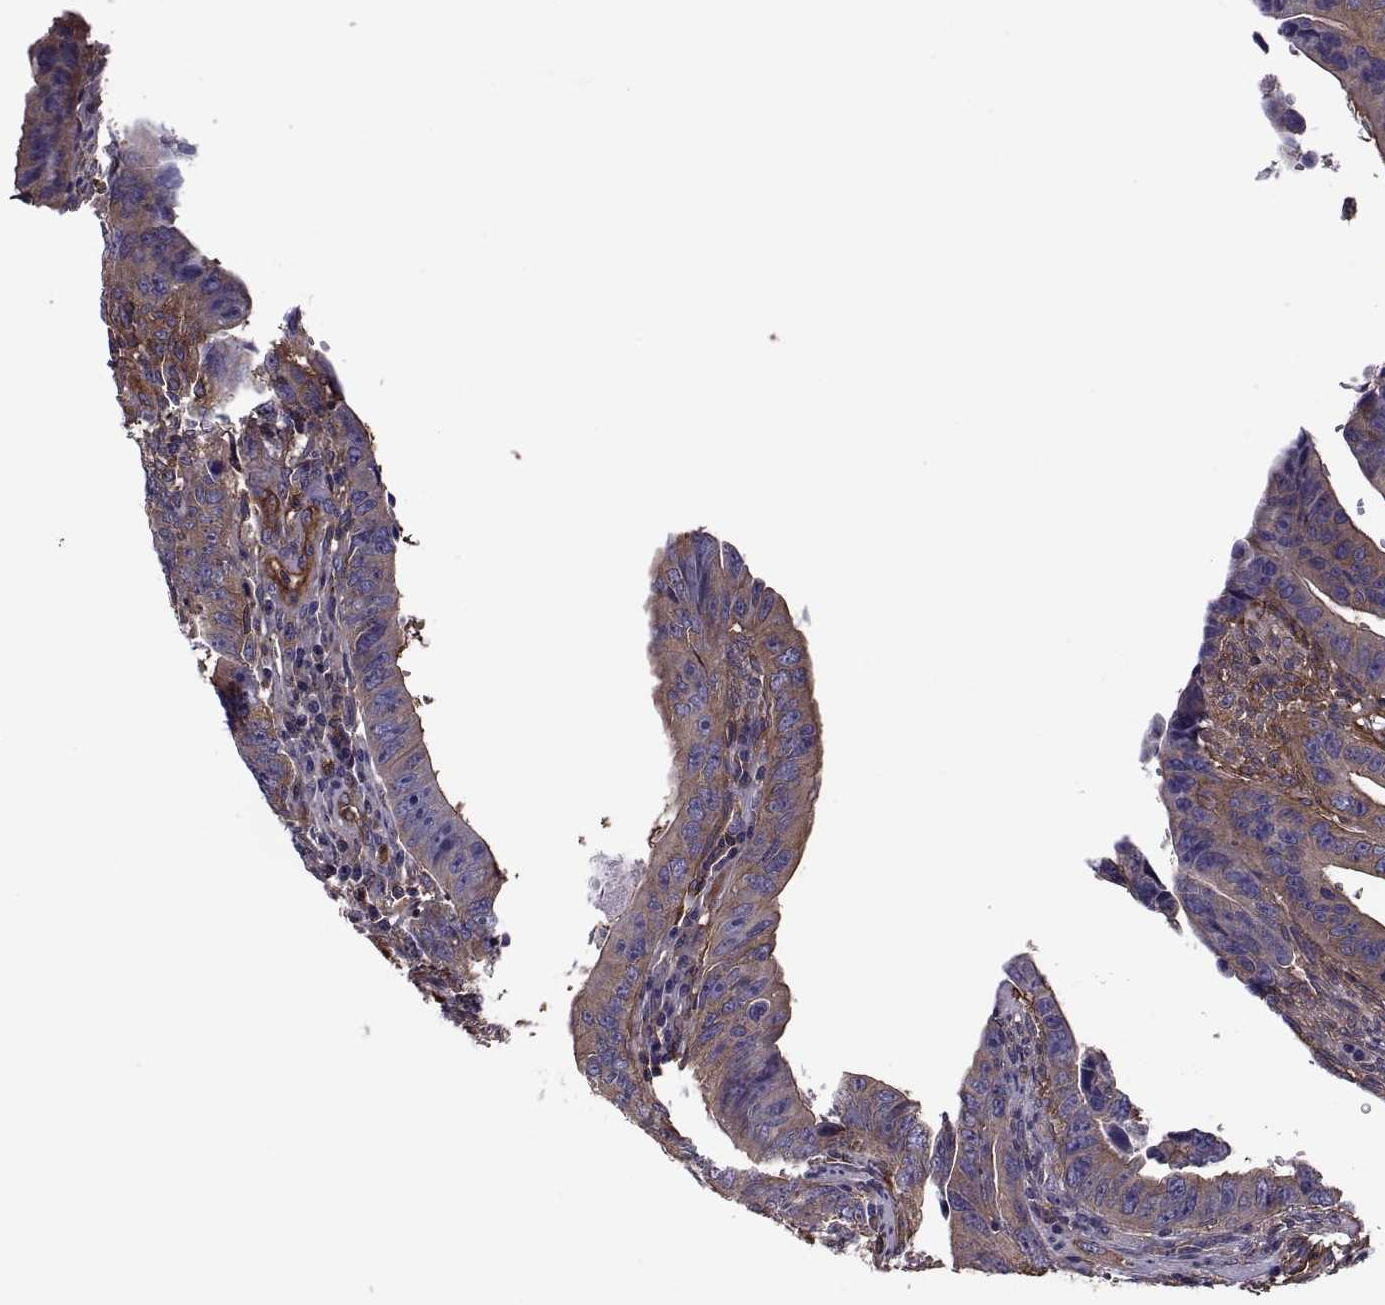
{"staining": {"intensity": "strong", "quantity": "25%-75%", "location": "cytoplasmic/membranous"}, "tissue": "colorectal cancer", "cell_type": "Tumor cells", "image_type": "cancer", "snomed": [{"axis": "morphology", "description": "Adenocarcinoma, NOS"}, {"axis": "topography", "description": "Colon"}], "caption": "Human colorectal cancer stained with a brown dye displays strong cytoplasmic/membranous positive positivity in approximately 25%-75% of tumor cells.", "gene": "MYH9", "patient": {"sex": "female", "age": 87}}